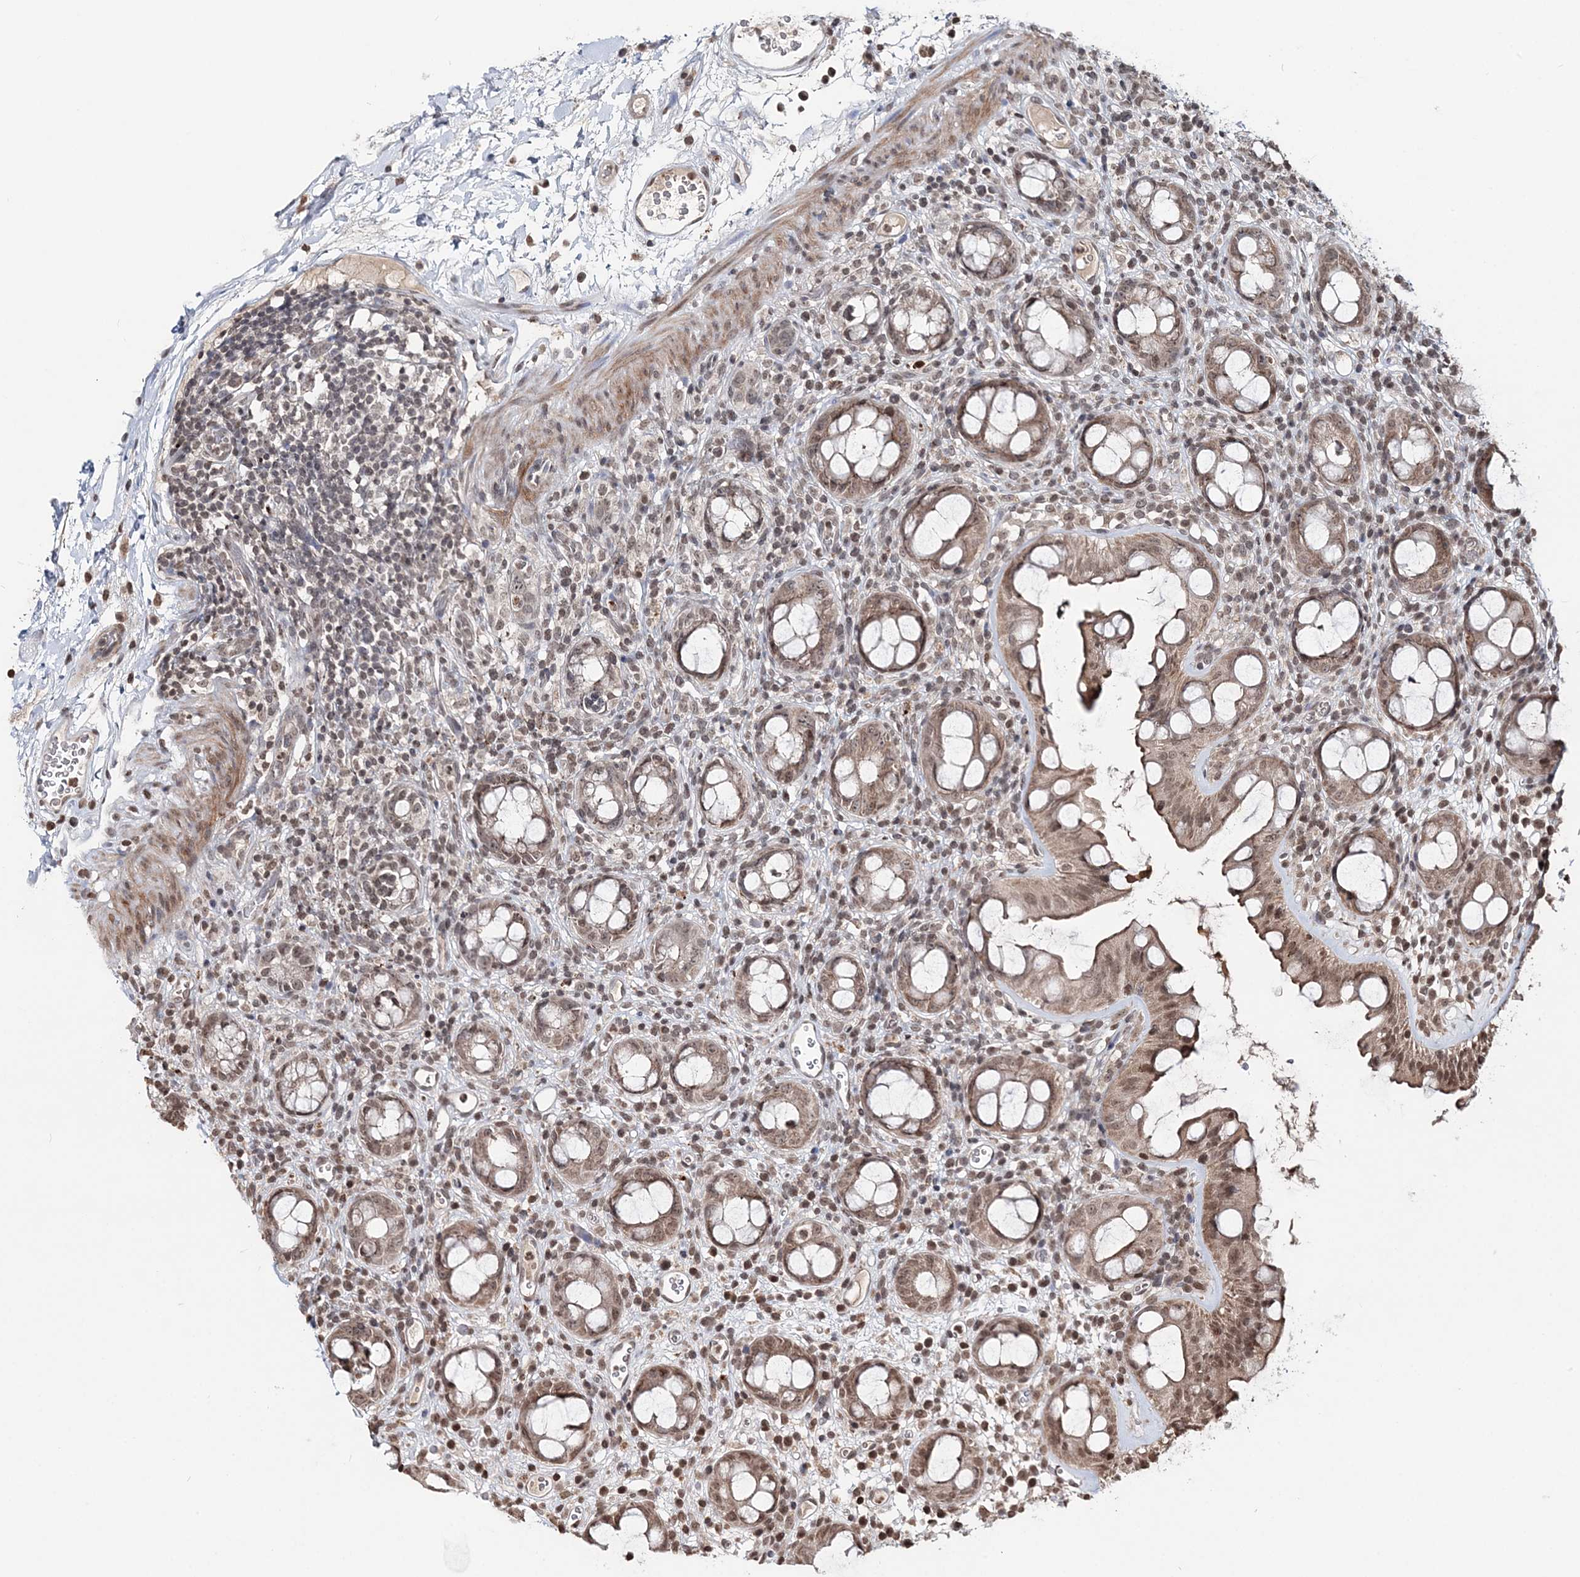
{"staining": {"intensity": "moderate", "quantity": ">75%", "location": "cytoplasmic/membranous,nuclear"}, "tissue": "rectum", "cell_type": "Glandular cells", "image_type": "normal", "snomed": [{"axis": "morphology", "description": "Normal tissue, NOS"}, {"axis": "topography", "description": "Rectum"}], "caption": "This photomicrograph displays immunohistochemistry staining of benign rectum, with medium moderate cytoplasmic/membranous,nuclear positivity in approximately >75% of glandular cells.", "gene": "SOWAHB", "patient": {"sex": "female", "age": 57}}